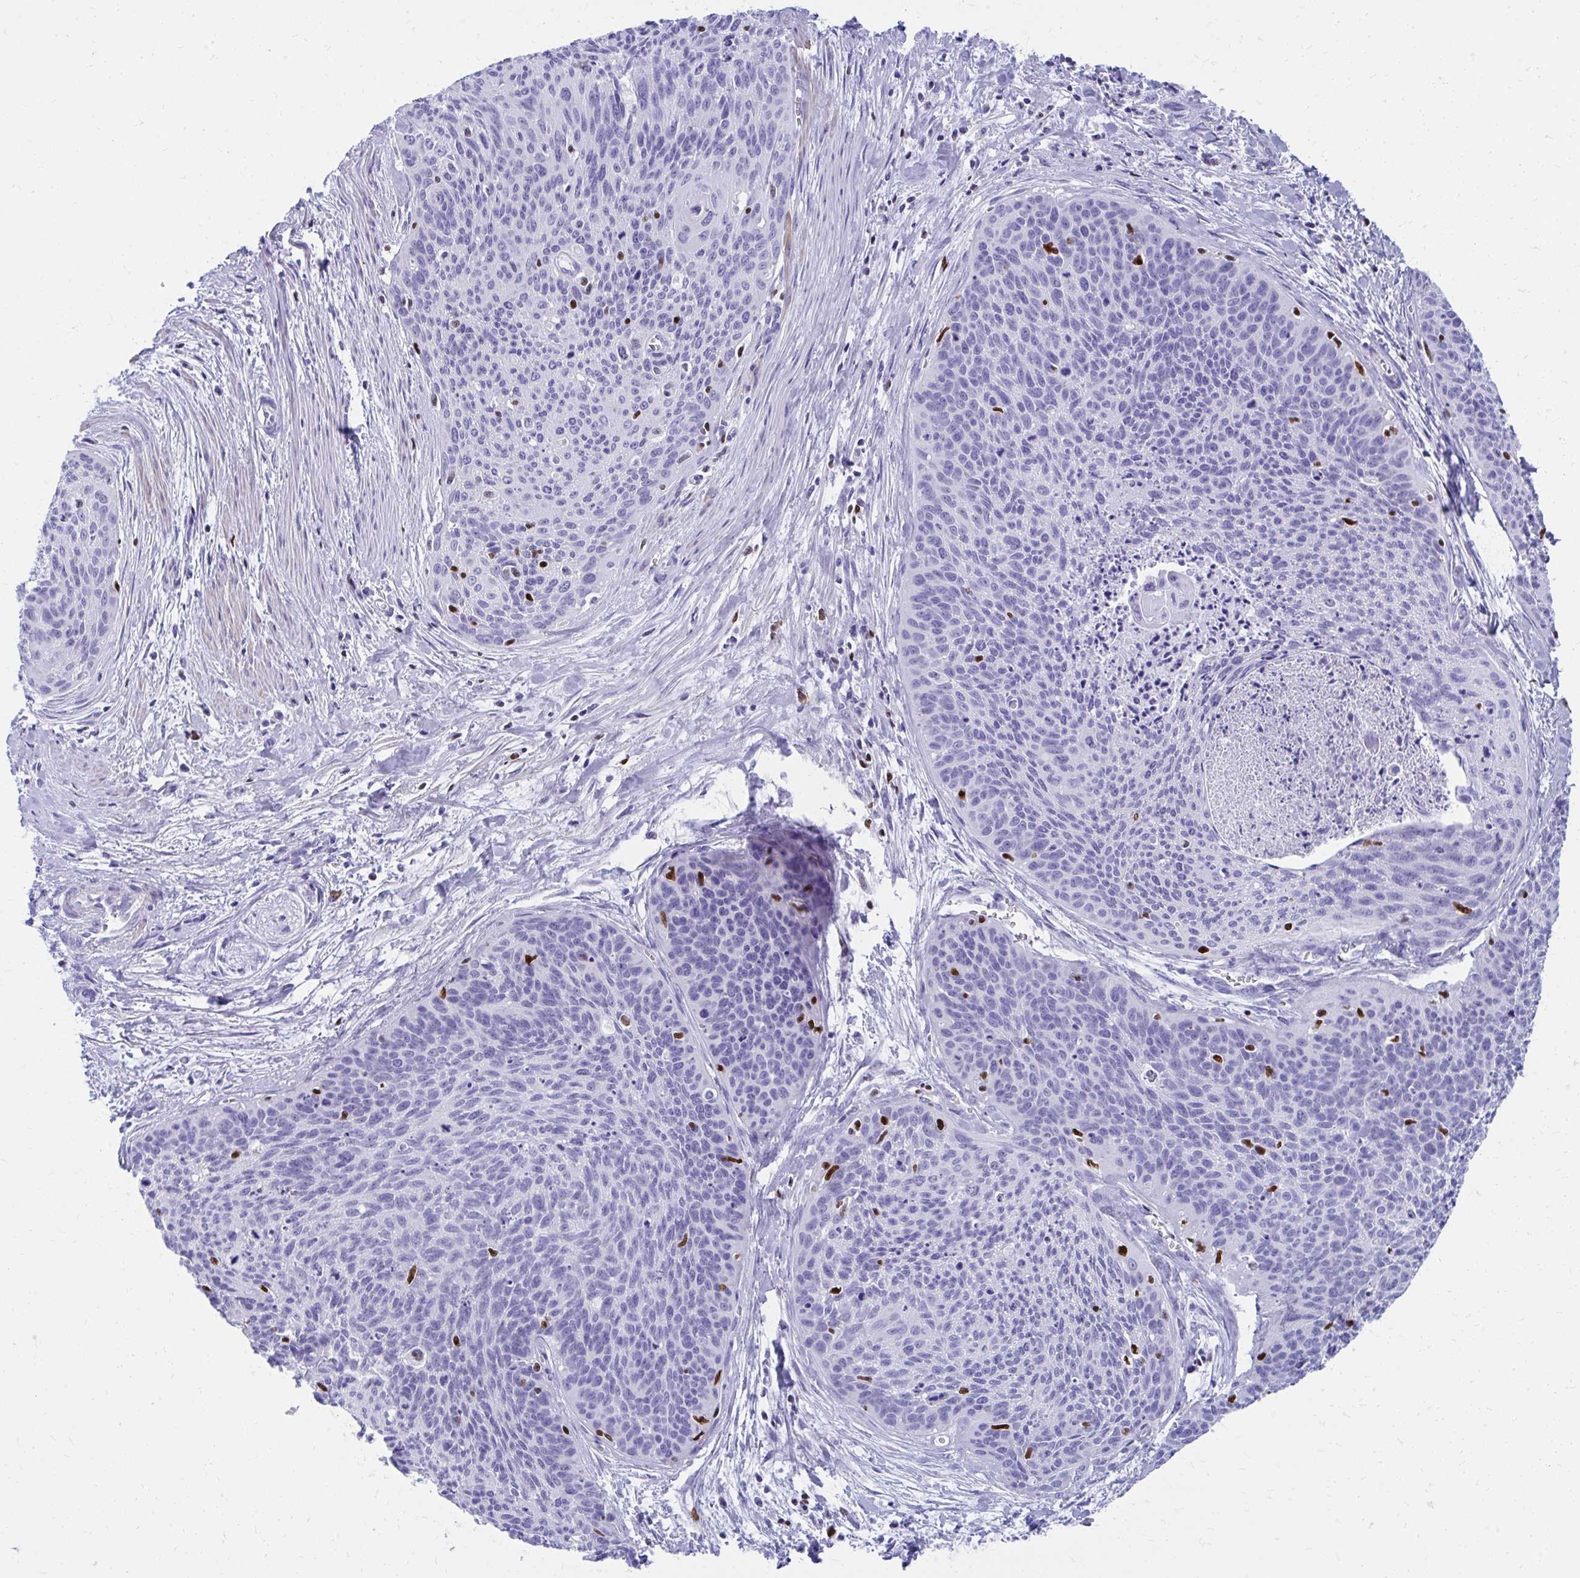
{"staining": {"intensity": "negative", "quantity": "none", "location": "none"}, "tissue": "cervical cancer", "cell_type": "Tumor cells", "image_type": "cancer", "snomed": [{"axis": "morphology", "description": "Squamous cell carcinoma, NOS"}, {"axis": "topography", "description": "Cervix"}], "caption": "Tumor cells are negative for protein expression in human cervical squamous cell carcinoma.", "gene": "RUNX3", "patient": {"sex": "female", "age": 55}}